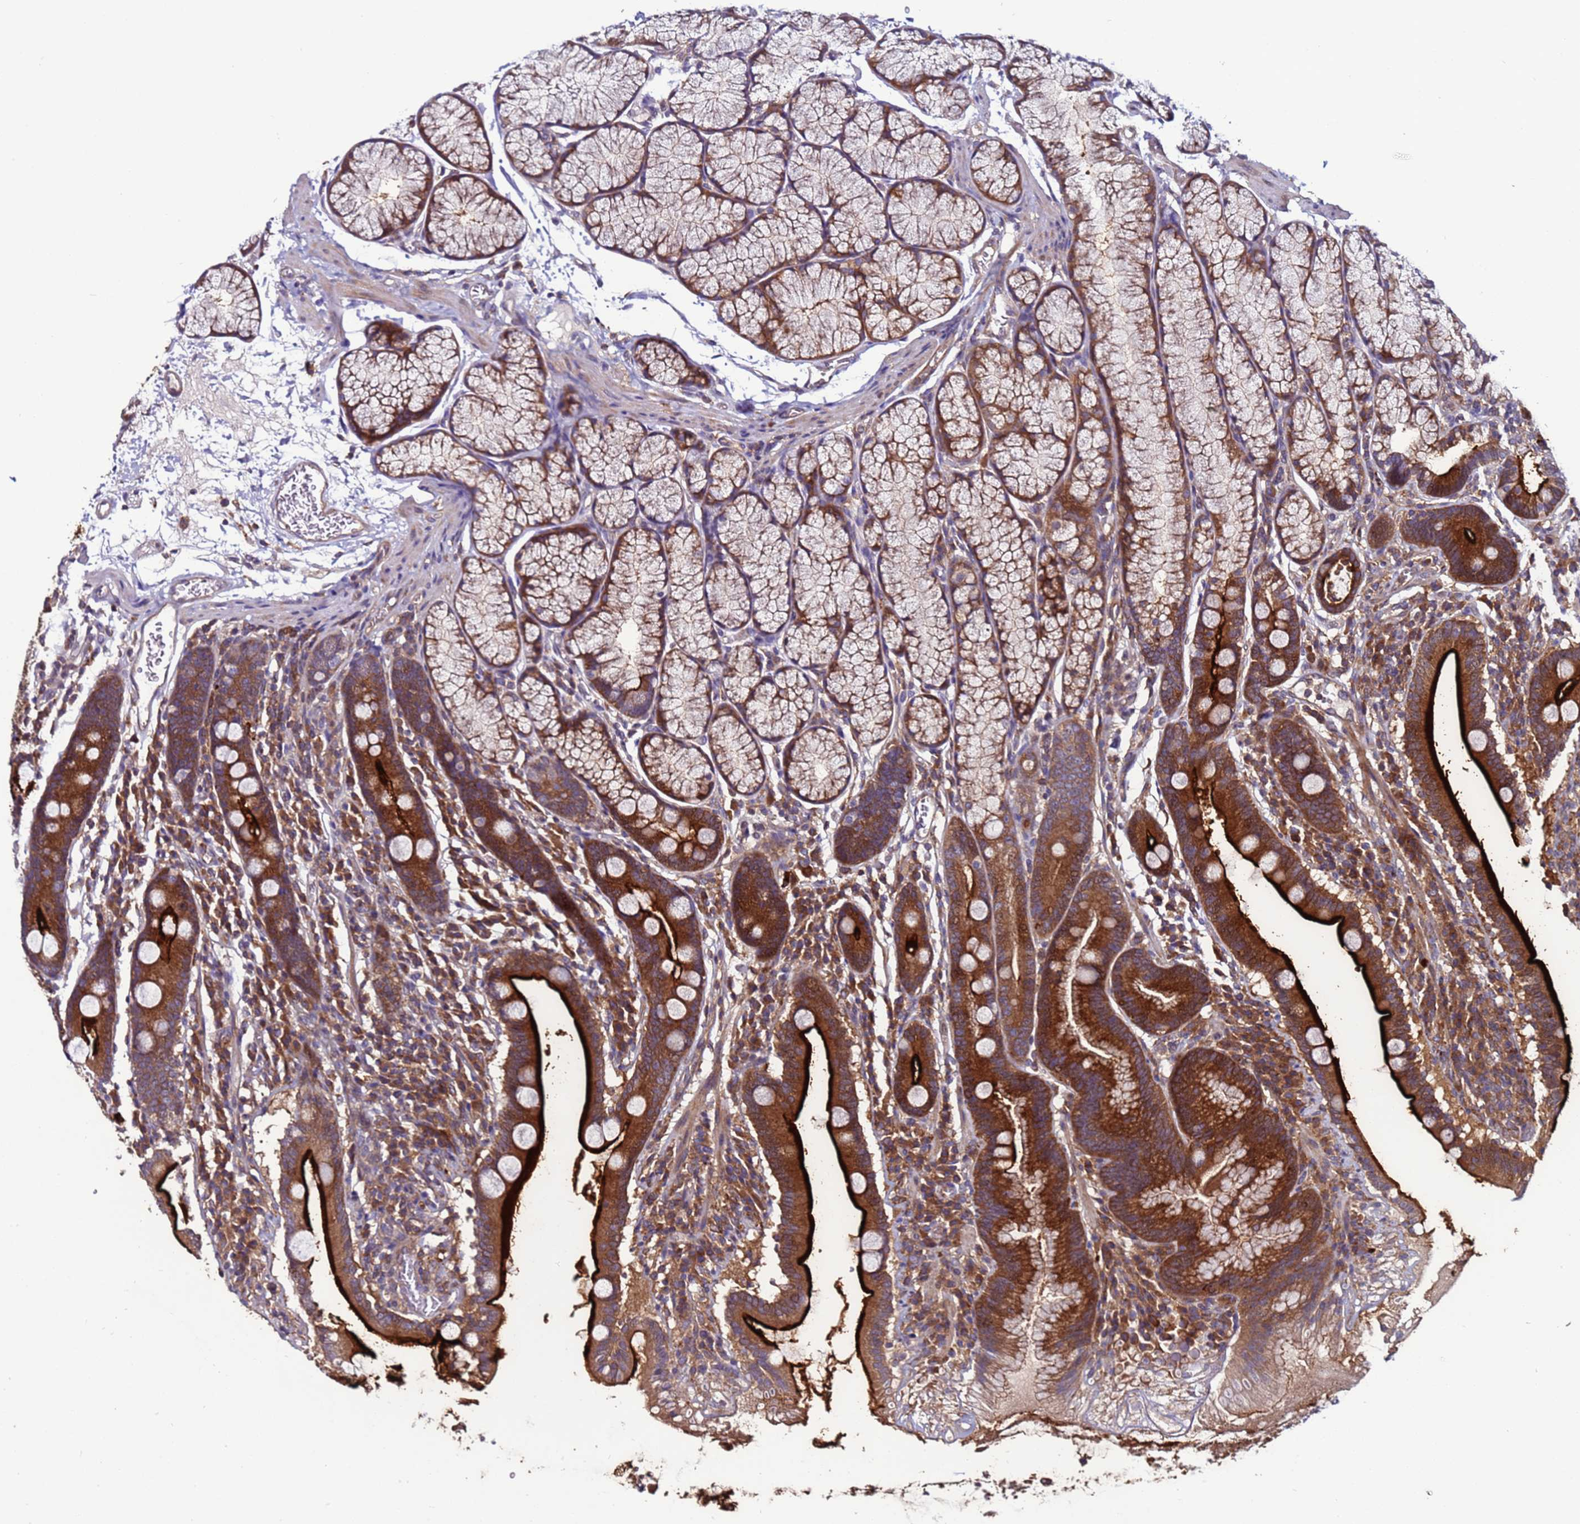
{"staining": {"intensity": "strong", "quantity": ">75%", "location": "cytoplasmic/membranous"}, "tissue": "duodenum", "cell_type": "Glandular cells", "image_type": "normal", "snomed": [{"axis": "morphology", "description": "Normal tissue, NOS"}, {"axis": "topography", "description": "Duodenum"}], "caption": "Duodenum stained with a brown dye displays strong cytoplasmic/membranous positive positivity in approximately >75% of glandular cells.", "gene": "GAREM1", "patient": {"sex": "male", "age": 35}}